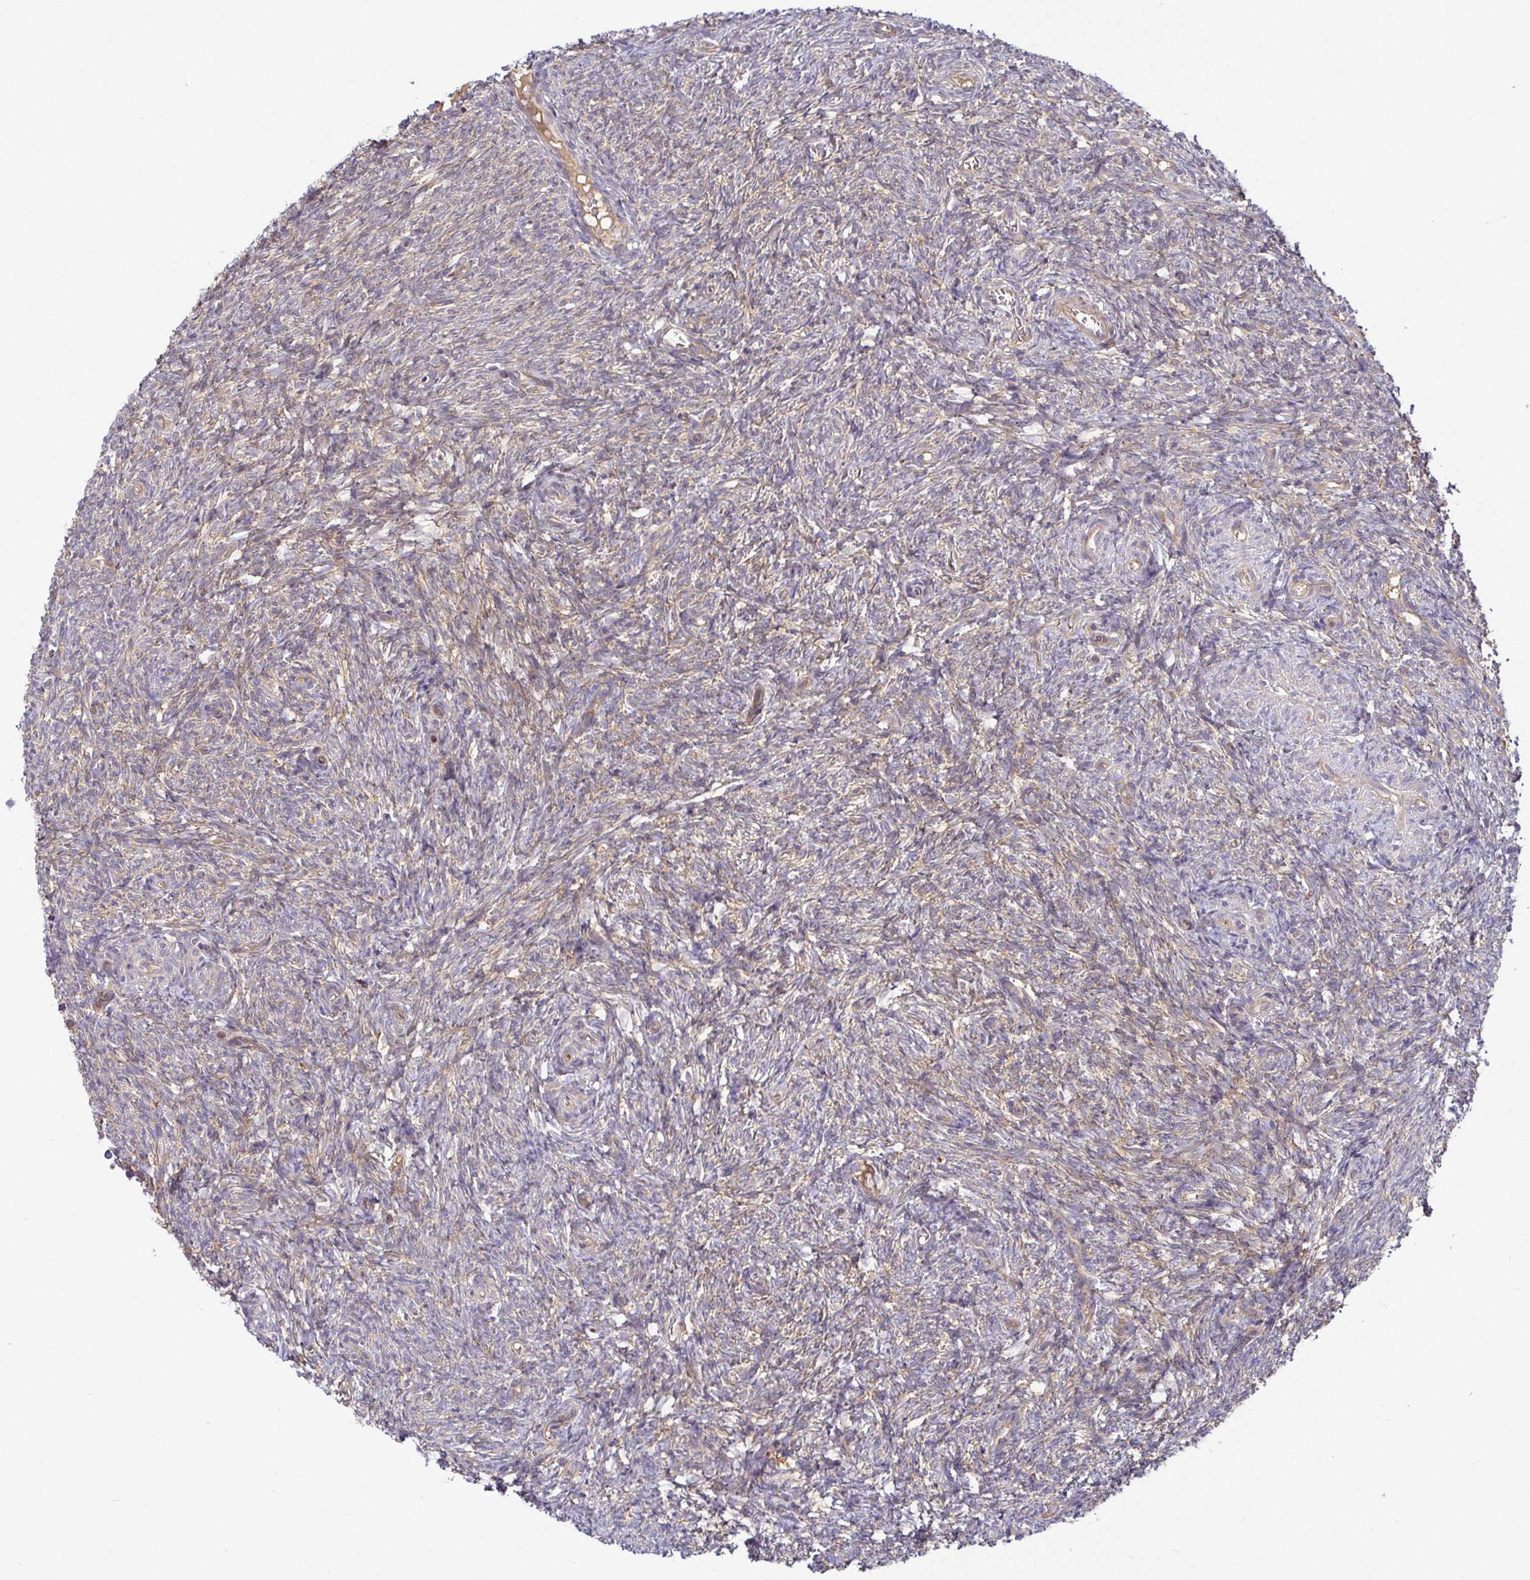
{"staining": {"intensity": "weak", "quantity": ">75%", "location": "cytoplasmic/membranous"}, "tissue": "ovary", "cell_type": "Ovarian stroma cells", "image_type": "normal", "snomed": [{"axis": "morphology", "description": "Normal tissue, NOS"}, {"axis": "topography", "description": "Ovary"}], "caption": "Immunohistochemical staining of unremarkable human ovary exhibits >75% levels of weak cytoplasmic/membranous protein staining in about >75% of ovarian stroma cells. (DAB IHC with brightfield microscopy, high magnification).", "gene": "SNX8", "patient": {"sex": "female", "age": 39}}